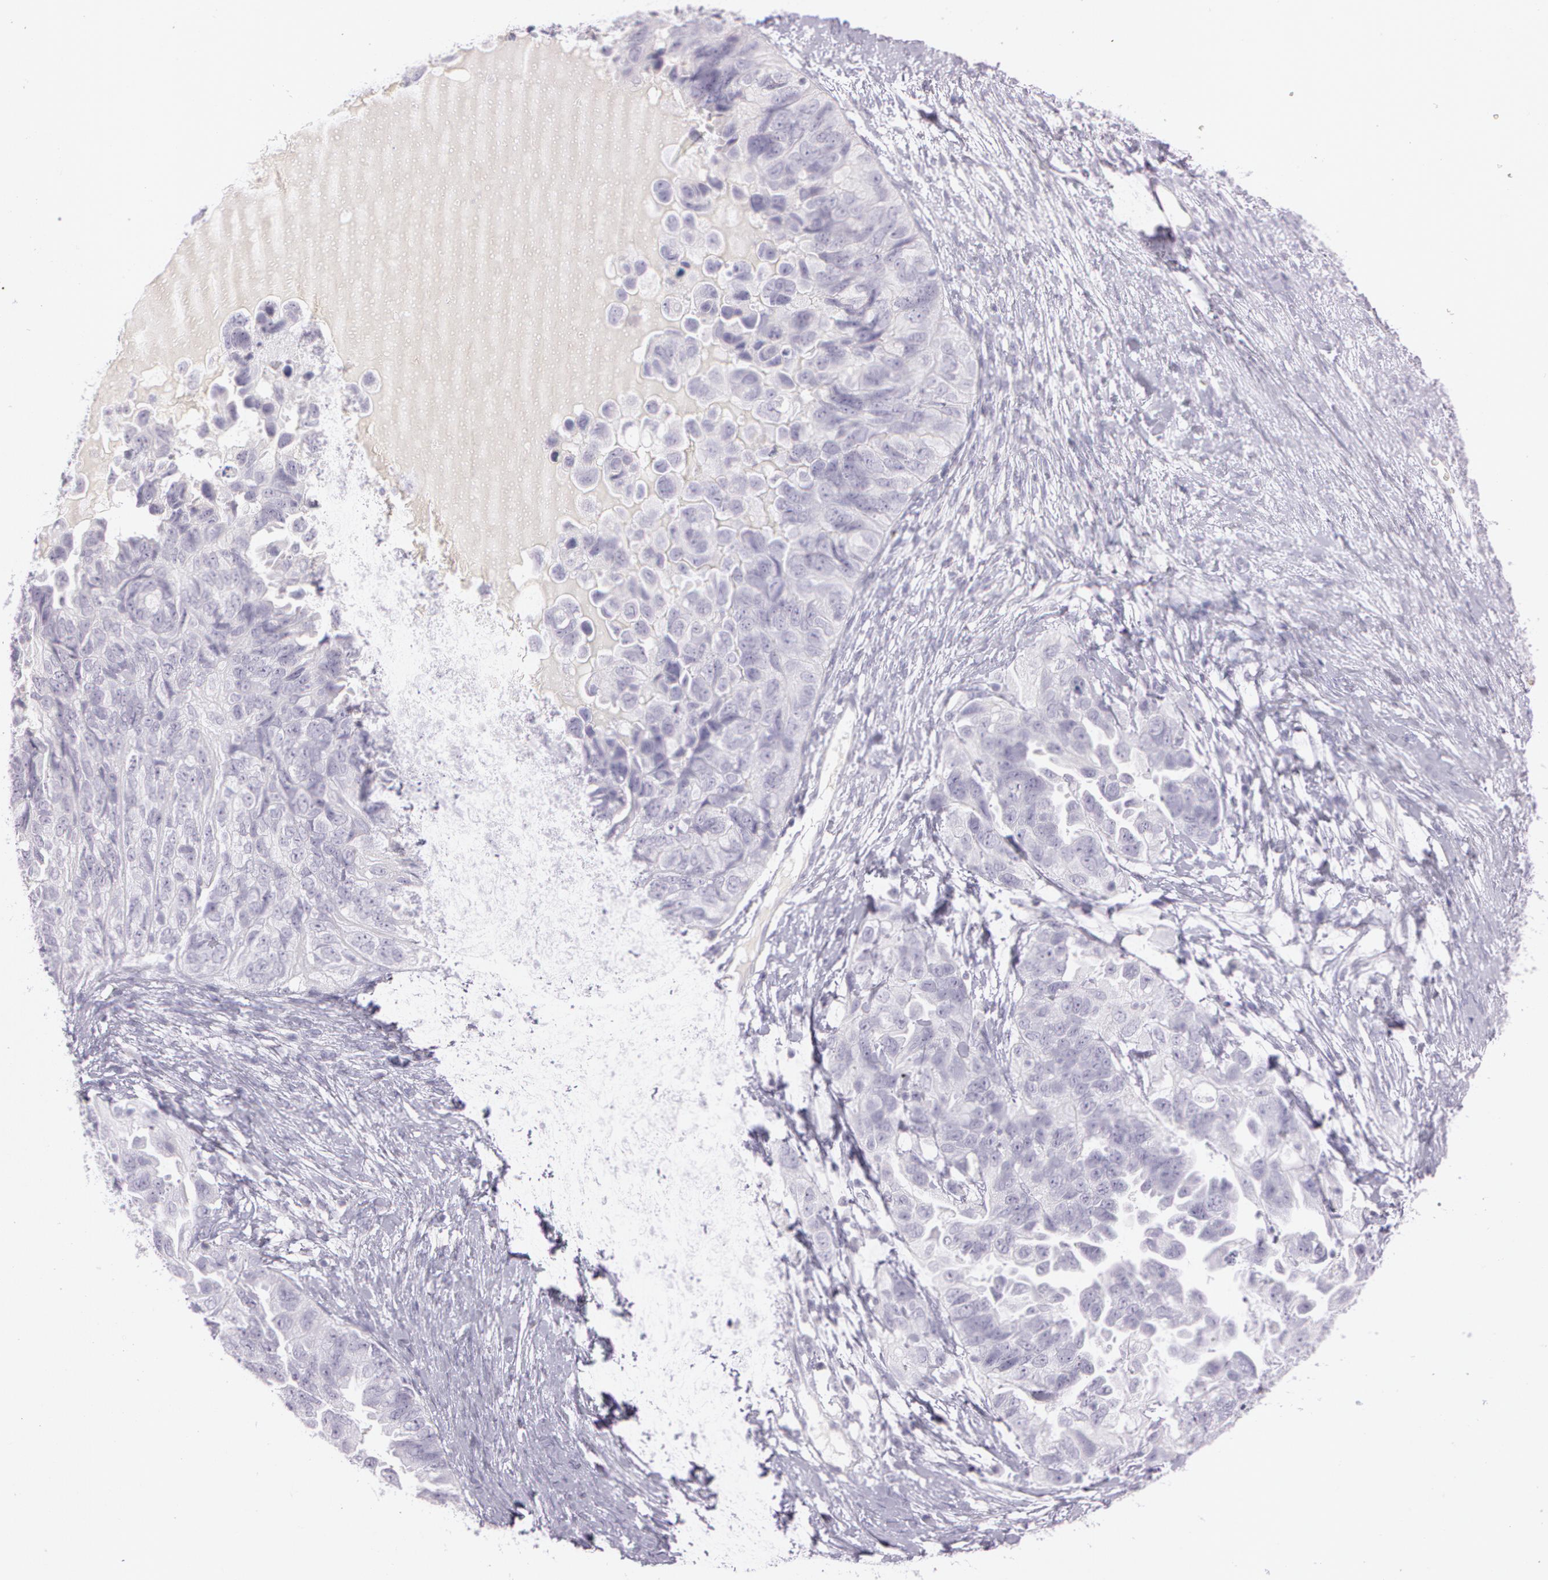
{"staining": {"intensity": "negative", "quantity": "none", "location": "none"}, "tissue": "ovarian cancer", "cell_type": "Tumor cells", "image_type": "cancer", "snomed": [{"axis": "morphology", "description": "Cystadenocarcinoma, serous, NOS"}, {"axis": "topography", "description": "Ovary"}], "caption": "Immunohistochemistry (IHC) of human ovarian cancer (serous cystadenocarcinoma) demonstrates no expression in tumor cells.", "gene": "OTC", "patient": {"sex": "female", "age": 82}}